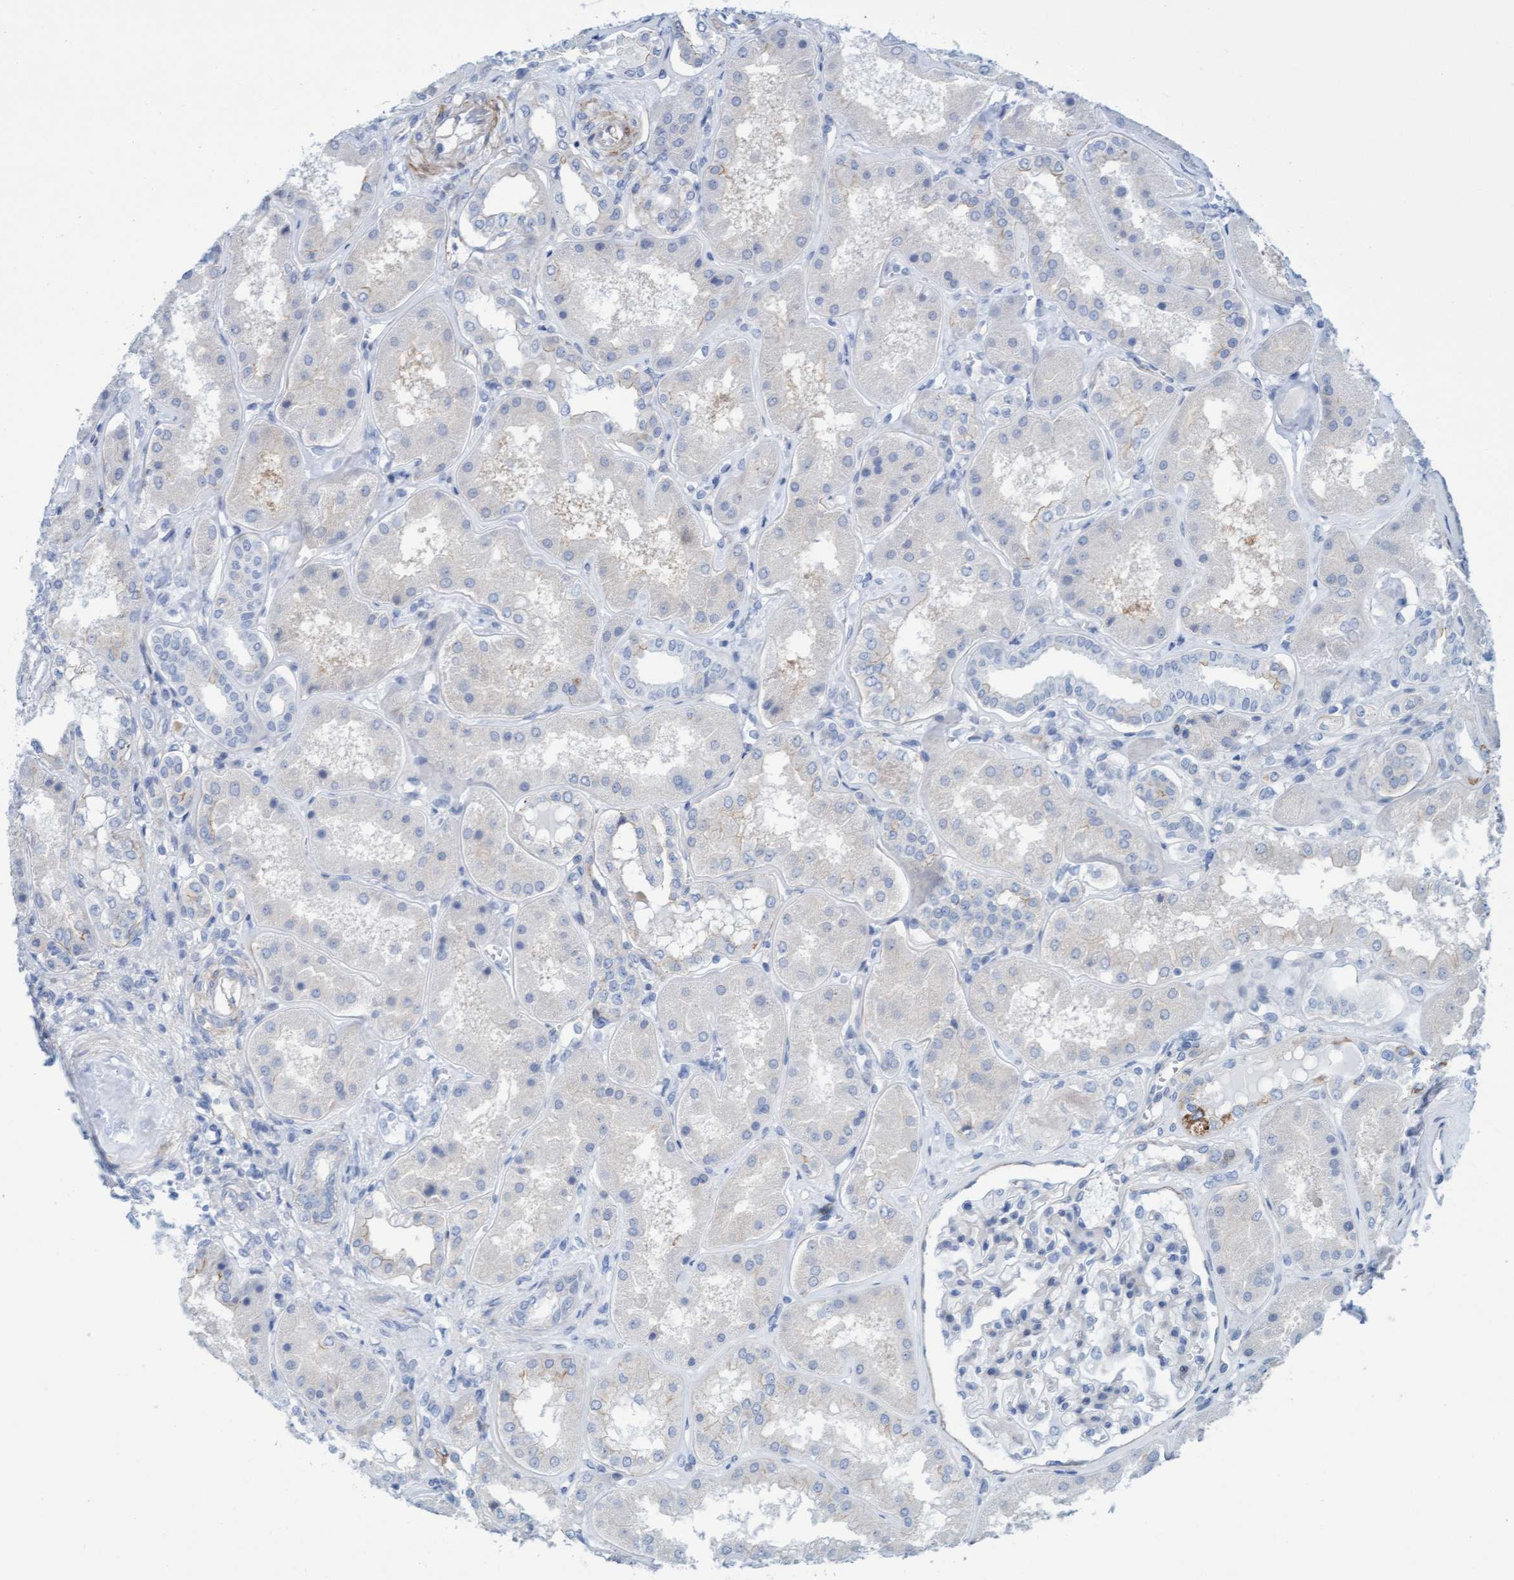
{"staining": {"intensity": "negative", "quantity": "none", "location": "none"}, "tissue": "kidney", "cell_type": "Cells in glomeruli", "image_type": "normal", "snomed": [{"axis": "morphology", "description": "Normal tissue, NOS"}, {"axis": "topography", "description": "Kidney"}], "caption": "Immunohistochemical staining of normal kidney shows no significant staining in cells in glomeruli.", "gene": "MTFR1", "patient": {"sex": "female", "age": 56}}